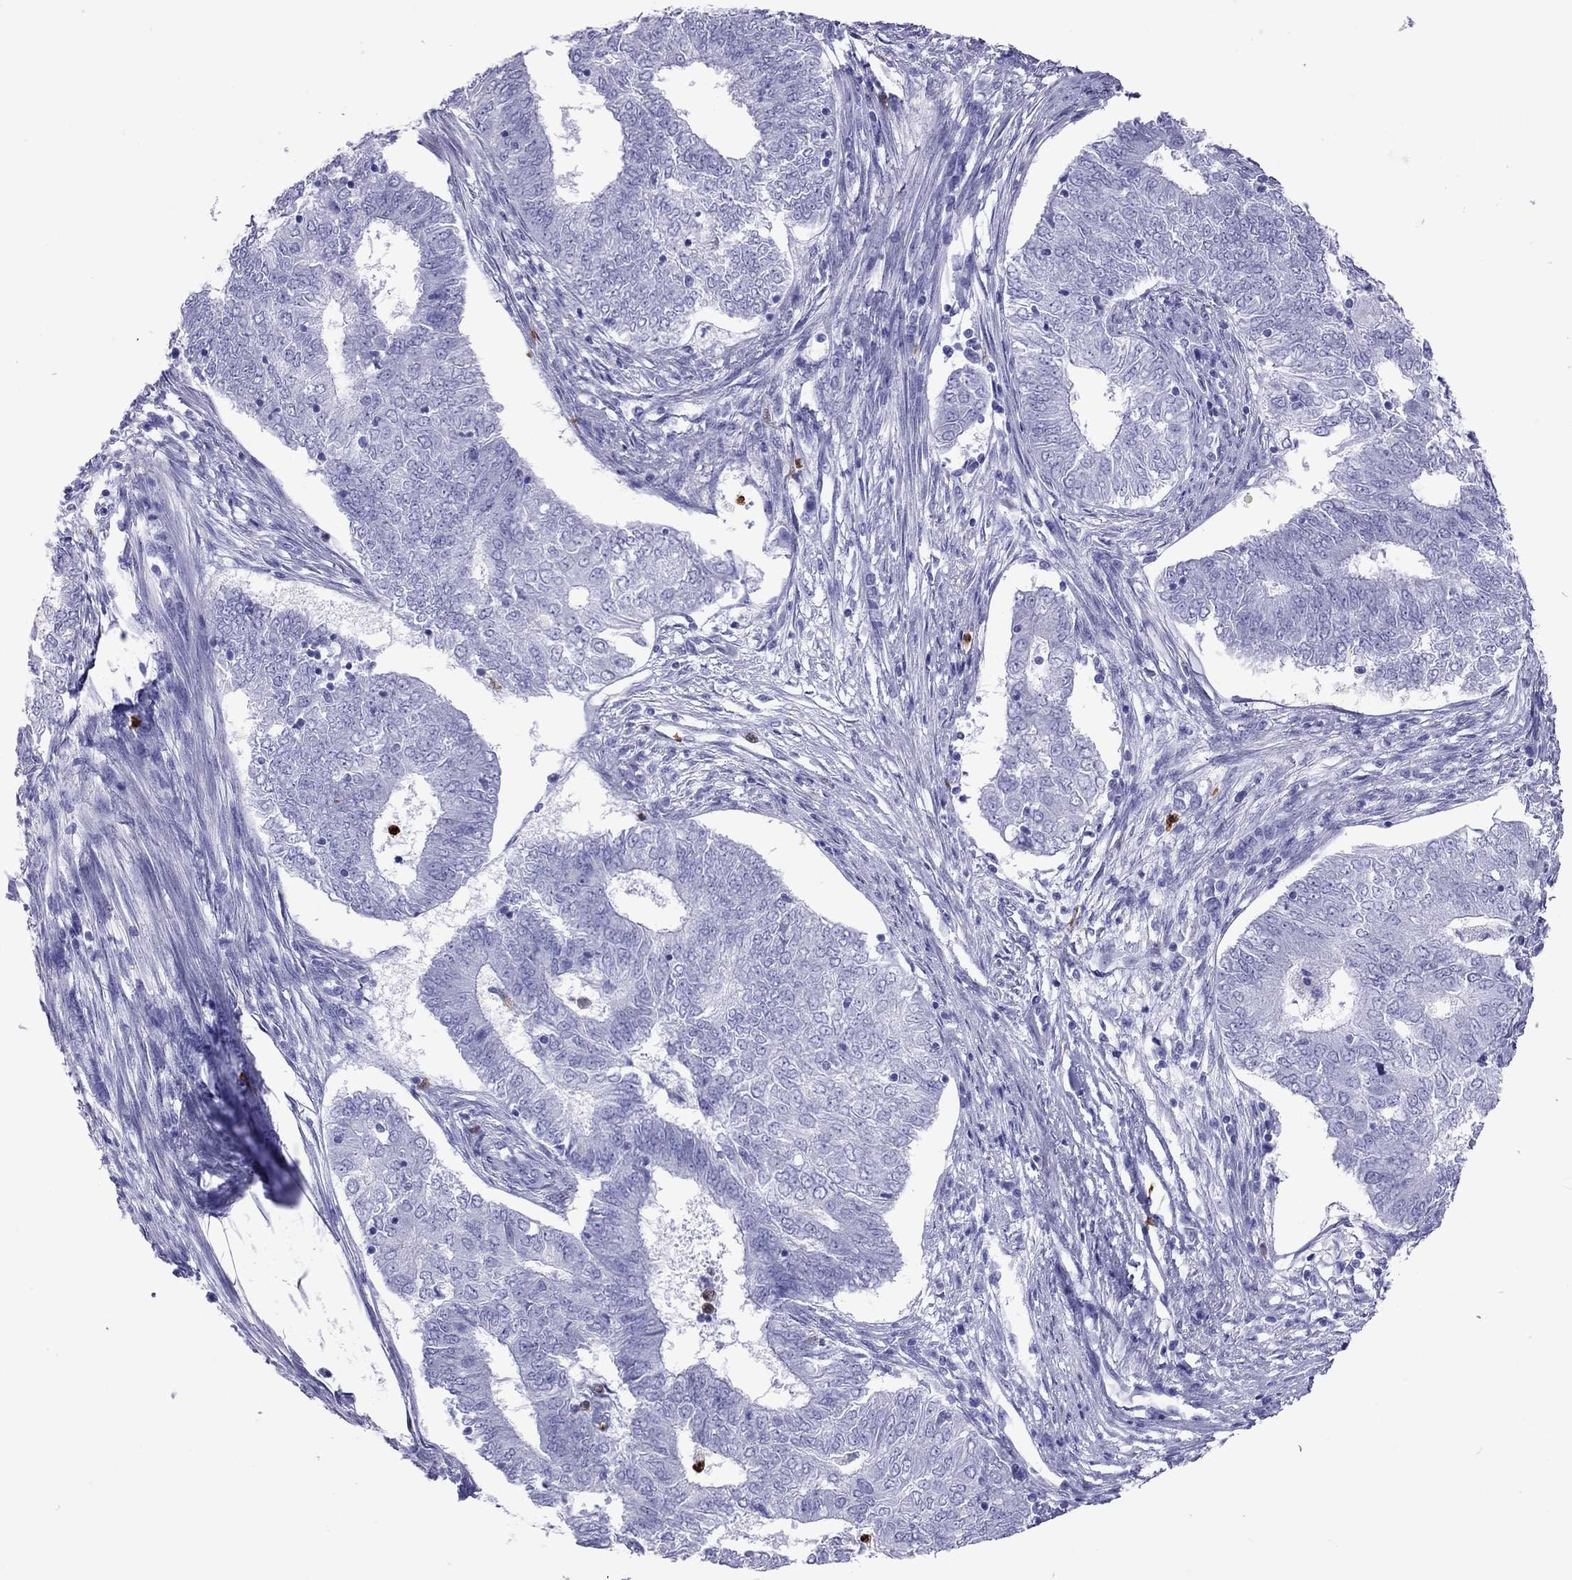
{"staining": {"intensity": "negative", "quantity": "none", "location": "none"}, "tissue": "endometrial cancer", "cell_type": "Tumor cells", "image_type": "cancer", "snomed": [{"axis": "morphology", "description": "Adenocarcinoma, NOS"}, {"axis": "topography", "description": "Endometrium"}], "caption": "Photomicrograph shows no significant protein positivity in tumor cells of adenocarcinoma (endometrial).", "gene": "SLAMF1", "patient": {"sex": "female", "age": 62}}